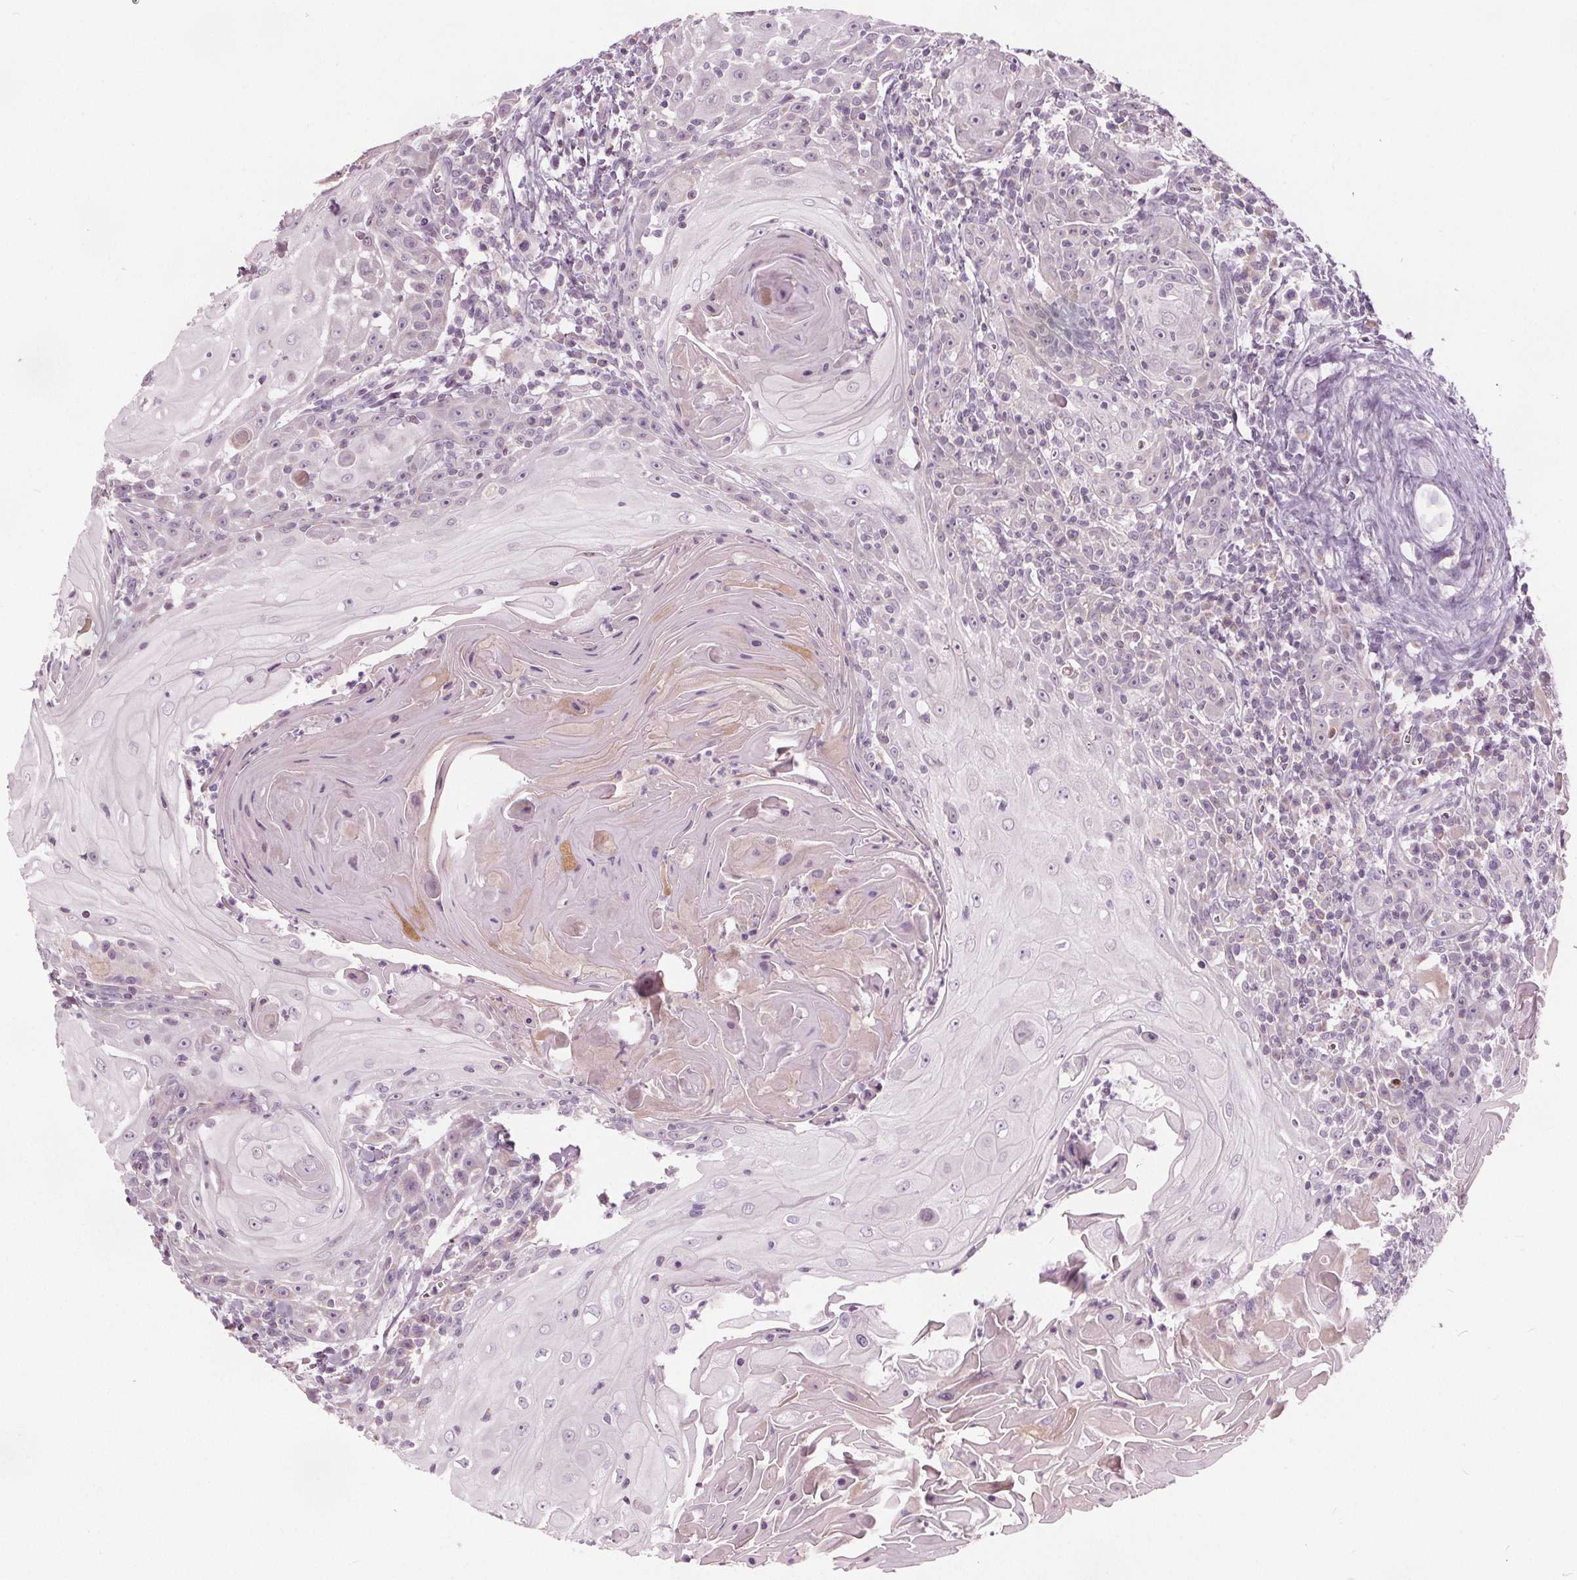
{"staining": {"intensity": "negative", "quantity": "none", "location": "none"}, "tissue": "head and neck cancer", "cell_type": "Tumor cells", "image_type": "cancer", "snomed": [{"axis": "morphology", "description": "Squamous cell carcinoma, NOS"}, {"axis": "topography", "description": "Head-Neck"}], "caption": "DAB (3,3'-diaminobenzidine) immunohistochemical staining of squamous cell carcinoma (head and neck) demonstrates no significant staining in tumor cells. The staining is performed using DAB brown chromogen with nuclei counter-stained in using hematoxylin.", "gene": "ECI2", "patient": {"sex": "male", "age": 52}}